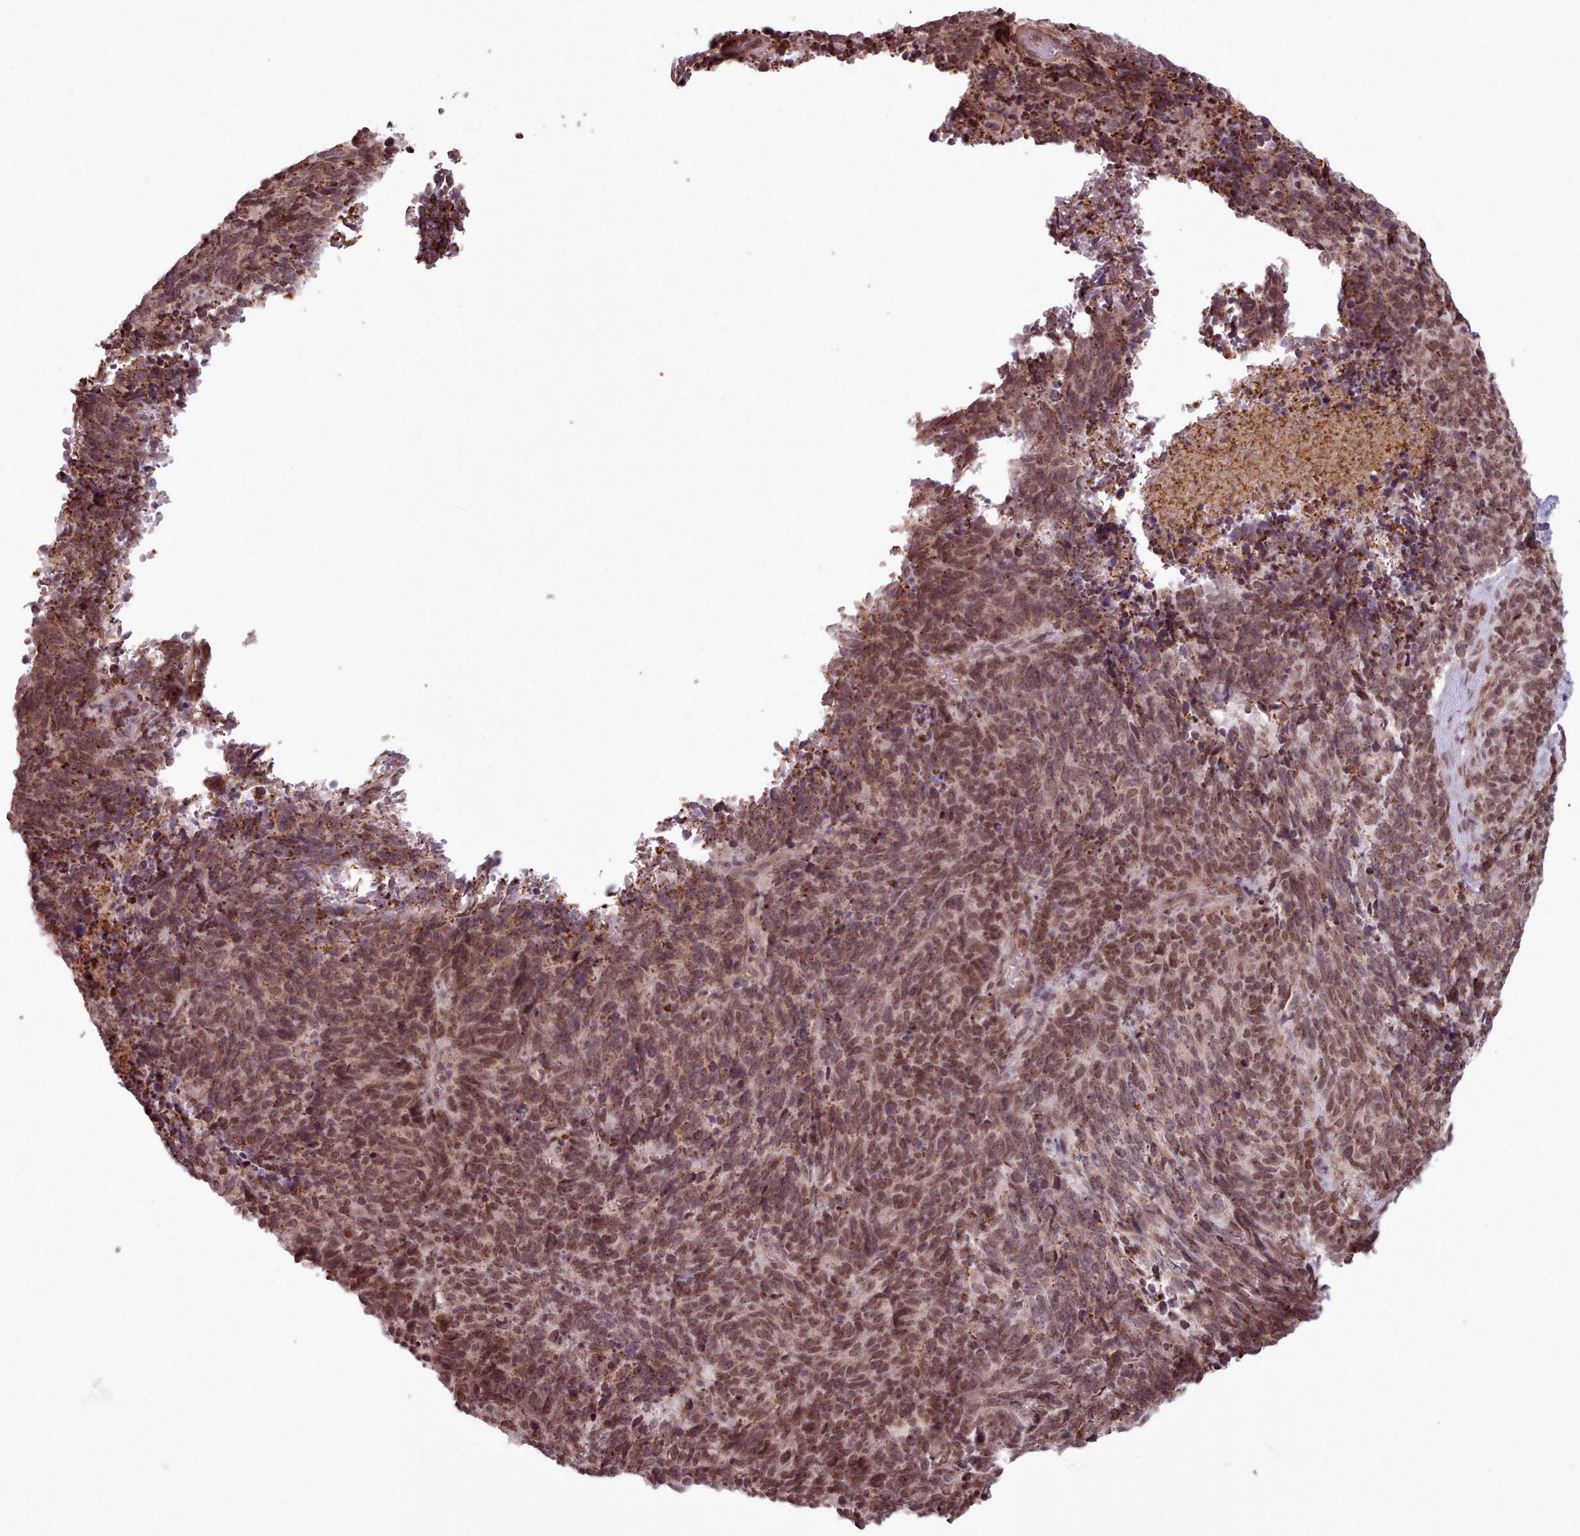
{"staining": {"intensity": "moderate", "quantity": ">75%", "location": "cytoplasmic/membranous,nuclear"}, "tissue": "cervical cancer", "cell_type": "Tumor cells", "image_type": "cancer", "snomed": [{"axis": "morphology", "description": "Squamous cell carcinoma, NOS"}, {"axis": "topography", "description": "Cervix"}], "caption": "A histopathology image of cervical cancer stained for a protein displays moderate cytoplasmic/membranous and nuclear brown staining in tumor cells.", "gene": "ZMYM4", "patient": {"sex": "female", "age": 29}}